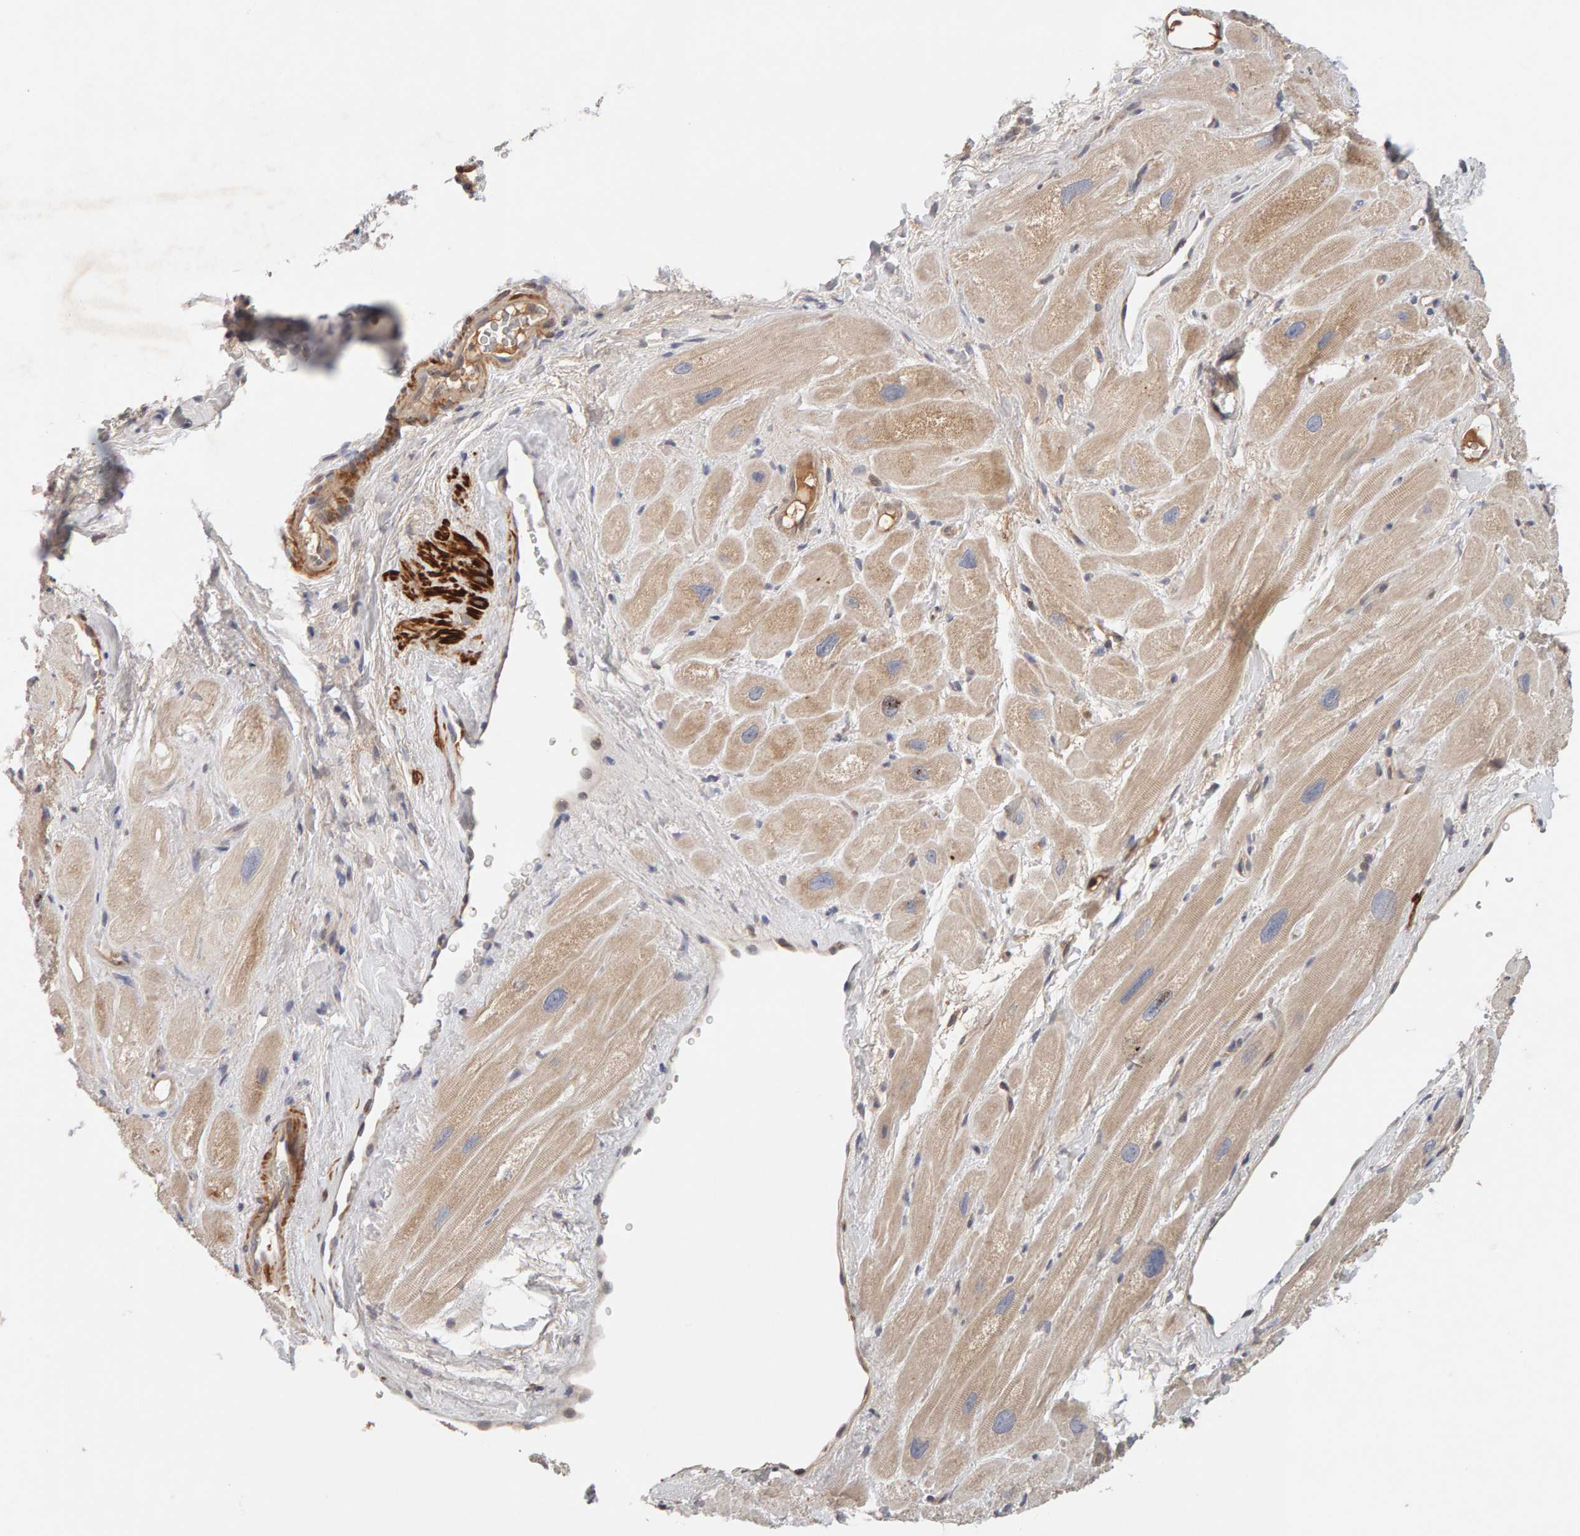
{"staining": {"intensity": "weak", "quantity": ">75%", "location": "cytoplasmic/membranous"}, "tissue": "heart muscle", "cell_type": "Cardiomyocytes", "image_type": "normal", "snomed": [{"axis": "morphology", "description": "Normal tissue, NOS"}, {"axis": "topography", "description": "Heart"}], "caption": "Cardiomyocytes reveal low levels of weak cytoplasmic/membranous staining in approximately >75% of cells in benign human heart muscle.", "gene": "NUDCD1", "patient": {"sex": "male", "age": 49}}